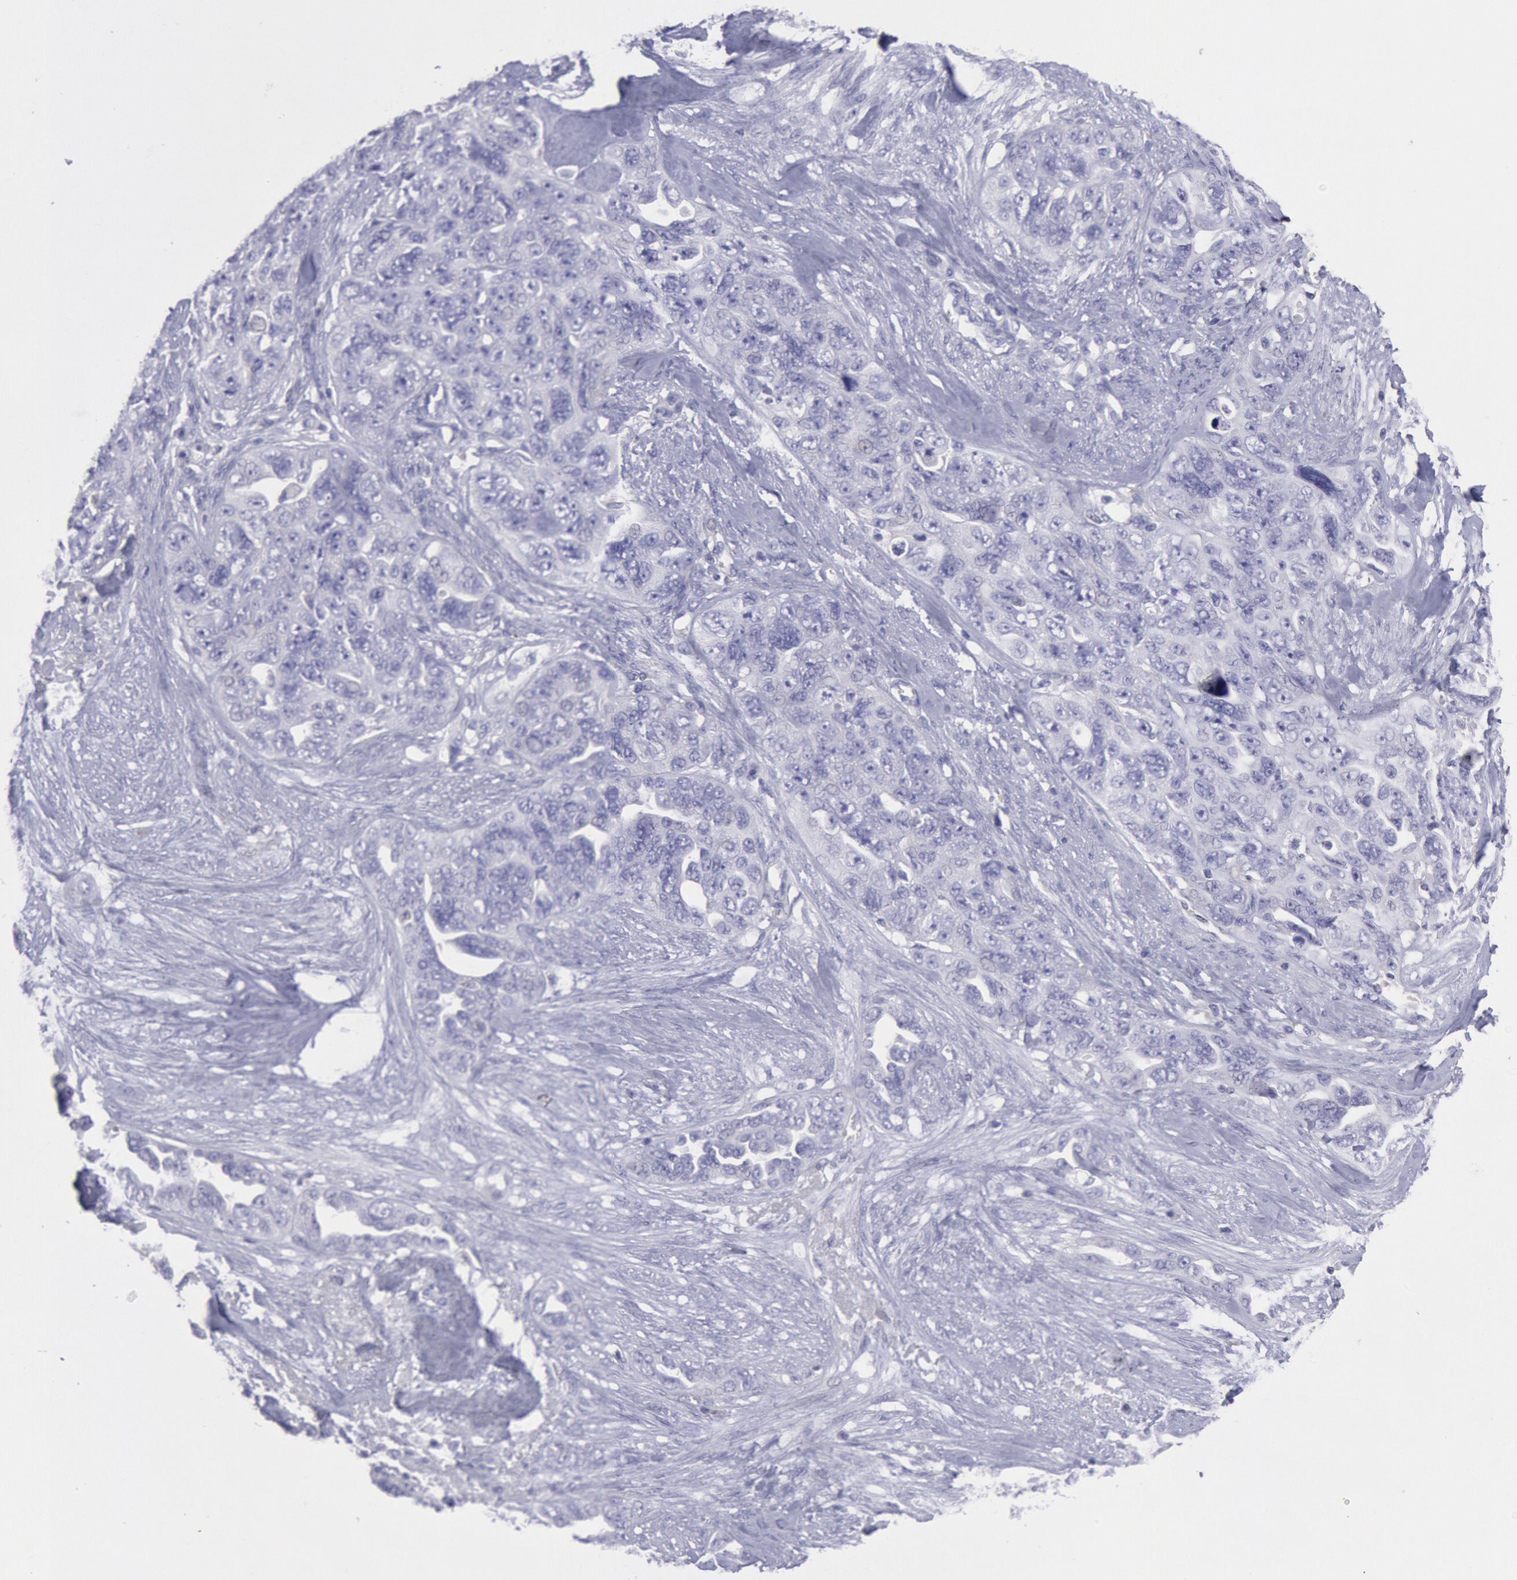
{"staining": {"intensity": "negative", "quantity": "none", "location": "none"}, "tissue": "ovarian cancer", "cell_type": "Tumor cells", "image_type": "cancer", "snomed": [{"axis": "morphology", "description": "Cystadenocarcinoma, serous, NOS"}, {"axis": "topography", "description": "Ovary"}], "caption": "Tumor cells show no significant protein expression in ovarian cancer (serous cystadenocarcinoma).", "gene": "MYH7", "patient": {"sex": "female", "age": 63}}